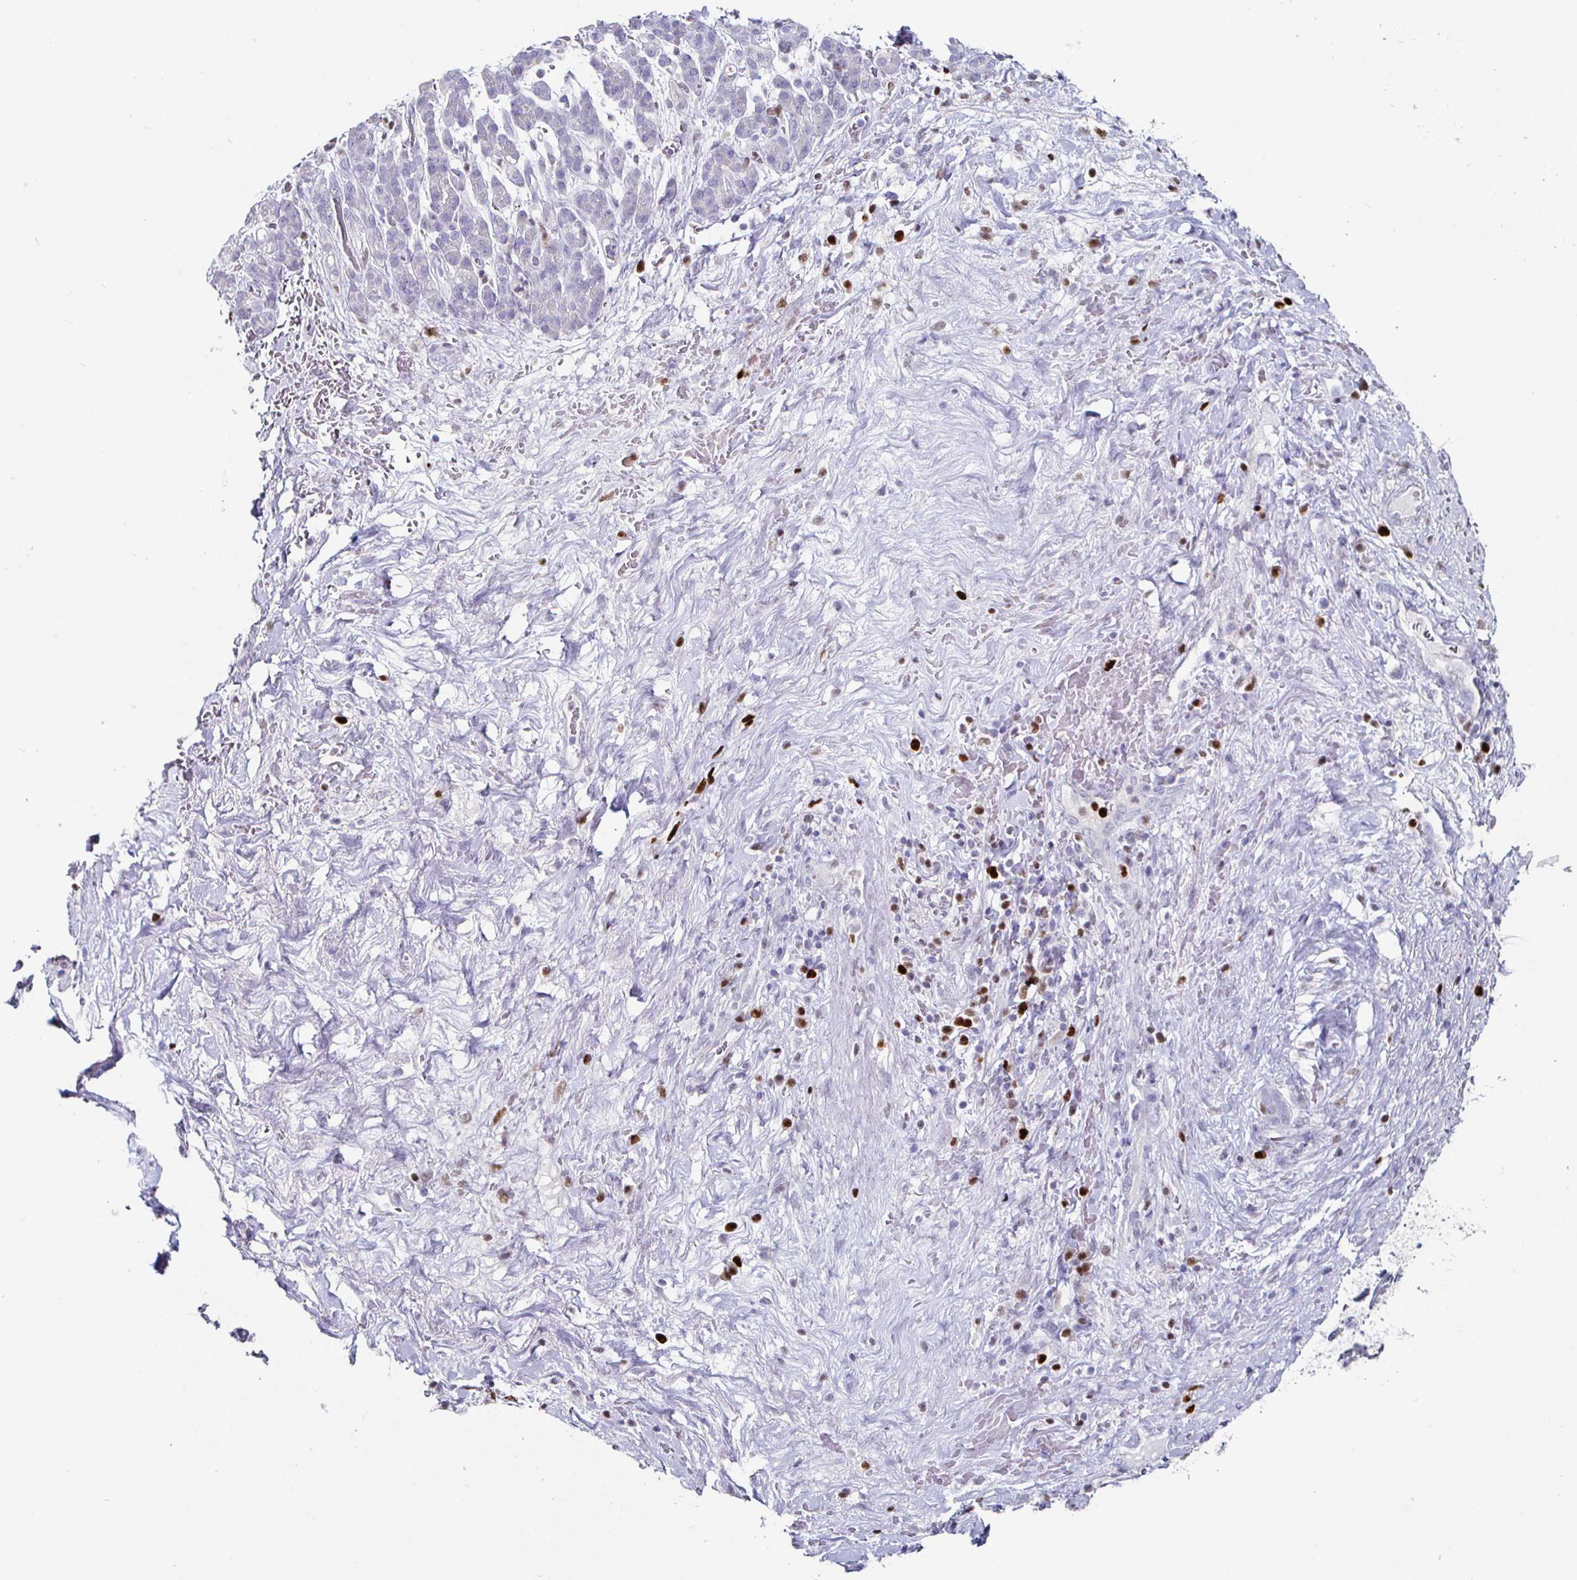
{"staining": {"intensity": "negative", "quantity": "none", "location": "none"}, "tissue": "pancreatic cancer", "cell_type": "Tumor cells", "image_type": "cancer", "snomed": [{"axis": "morphology", "description": "Adenocarcinoma, NOS"}, {"axis": "topography", "description": "Pancreas"}], "caption": "Tumor cells are negative for brown protein staining in pancreatic adenocarcinoma.", "gene": "RUNX2", "patient": {"sex": "male", "age": 44}}